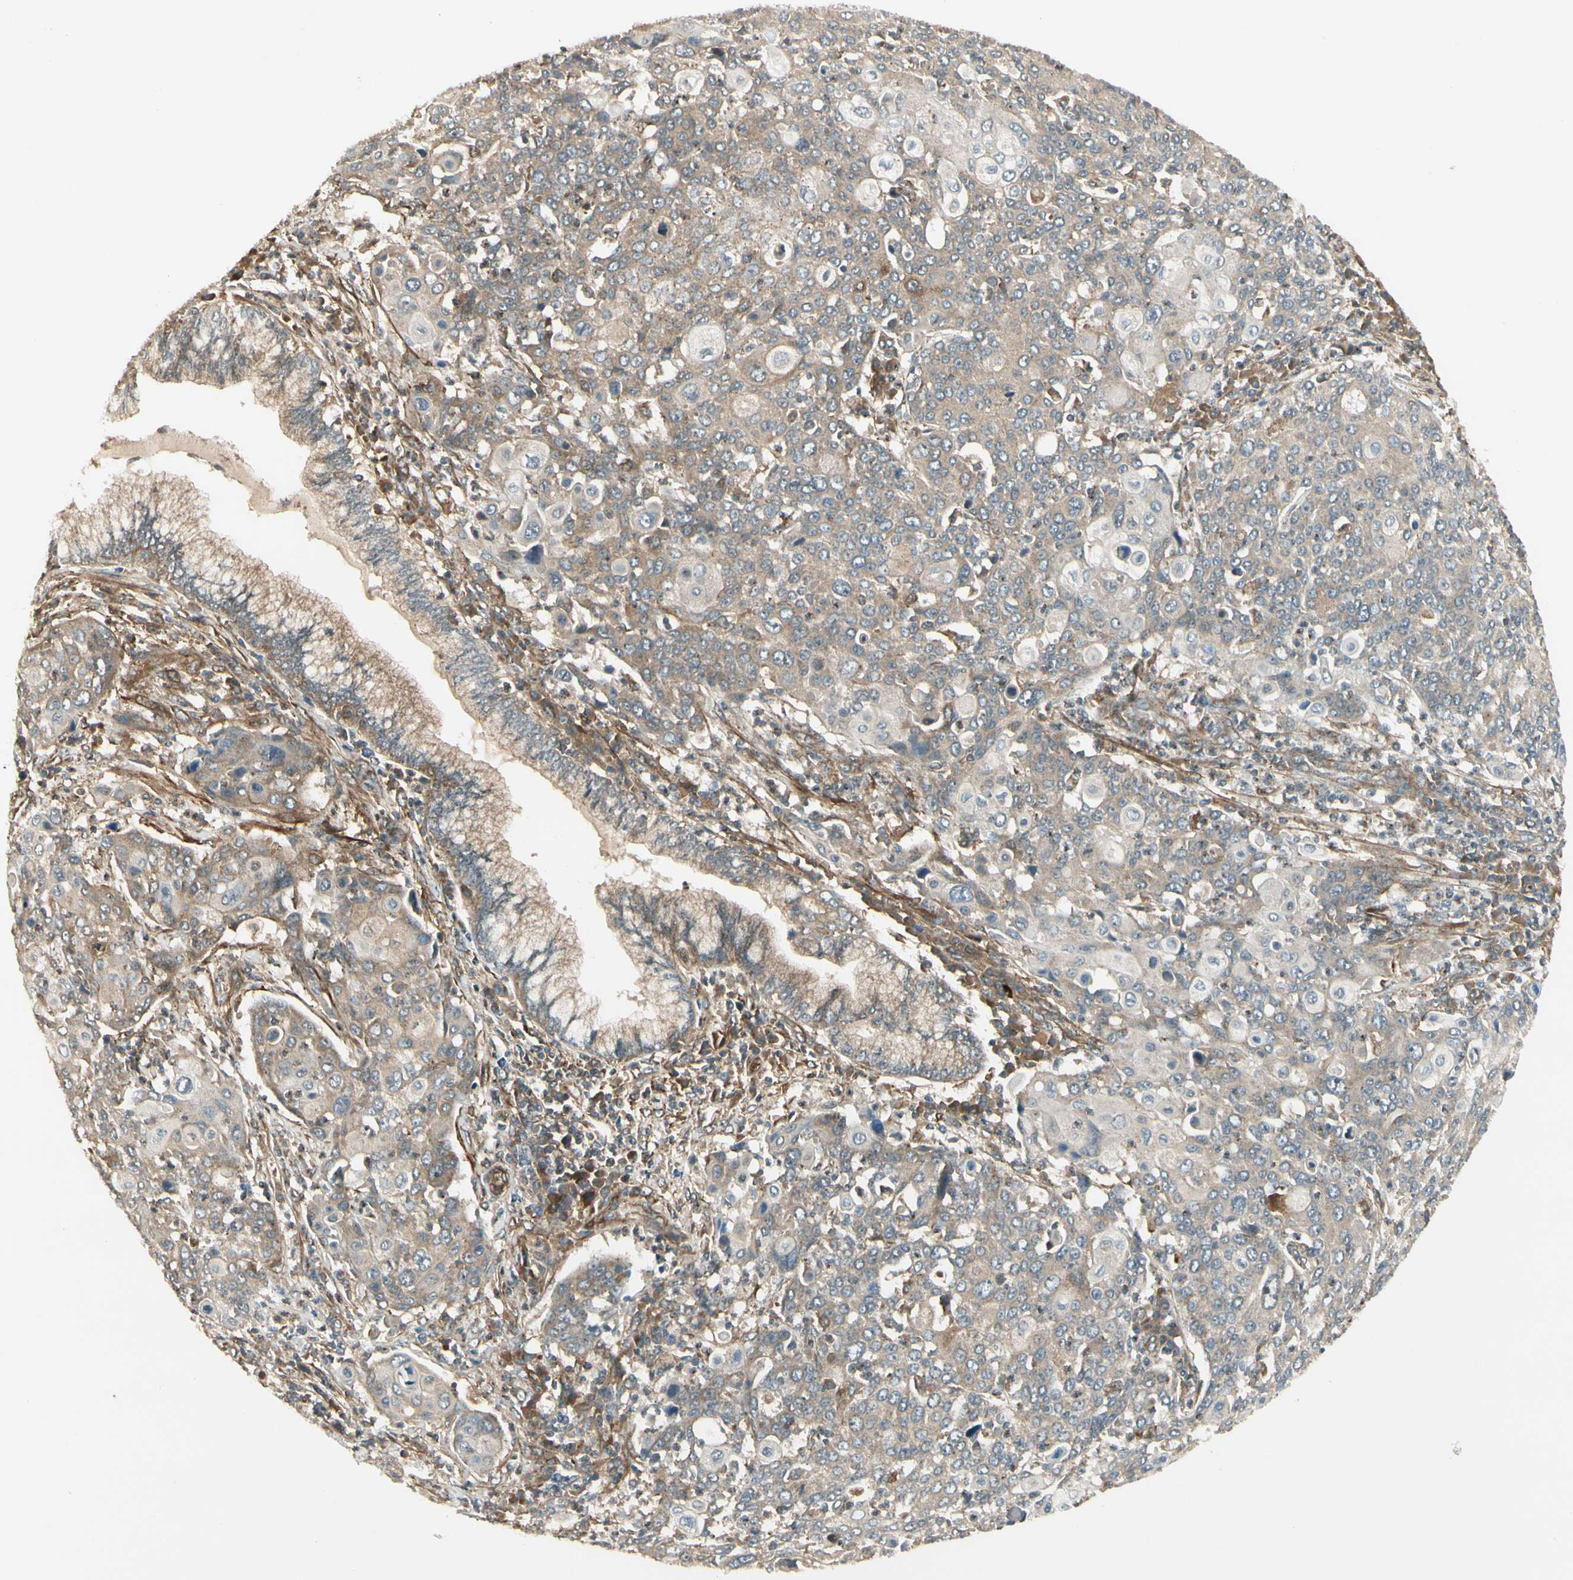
{"staining": {"intensity": "weak", "quantity": ">75%", "location": "cytoplasmic/membranous"}, "tissue": "cervical cancer", "cell_type": "Tumor cells", "image_type": "cancer", "snomed": [{"axis": "morphology", "description": "Squamous cell carcinoma, NOS"}, {"axis": "topography", "description": "Cervix"}], "caption": "Immunohistochemical staining of cervical cancer shows weak cytoplasmic/membranous protein staining in approximately >75% of tumor cells. (DAB (3,3'-diaminobenzidine) IHC with brightfield microscopy, high magnification).", "gene": "FKBP15", "patient": {"sex": "female", "age": 40}}